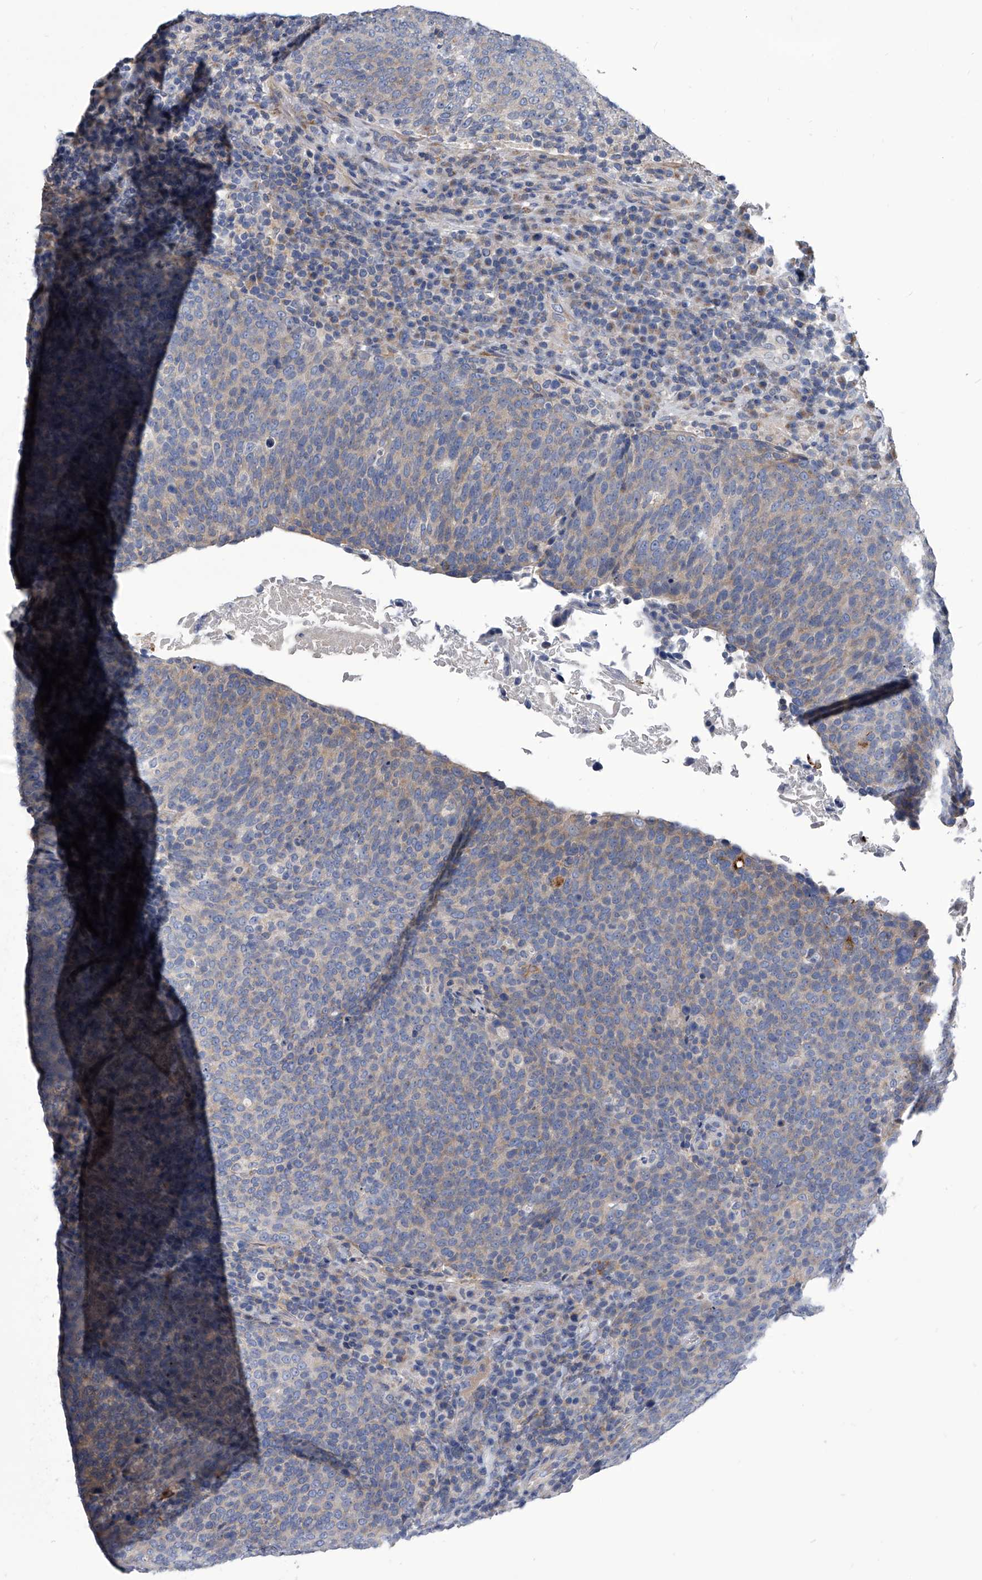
{"staining": {"intensity": "weak", "quantity": "25%-75%", "location": "cytoplasmic/membranous"}, "tissue": "head and neck cancer", "cell_type": "Tumor cells", "image_type": "cancer", "snomed": [{"axis": "morphology", "description": "Squamous cell carcinoma, NOS"}, {"axis": "morphology", "description": "Squamous cell carcinoma, metastatic, NOS"}, {"axis": "topography", "description": "Lymph node"}, {"axis": "topography", "description": "Head-Neck"}], "caption": "High-power microscopy captured an immunohistochemistry photomicrograph of head and neck cancer, revealing weak cytoplasmic/membranous expression in about 25%-75% of tumor cells. (IHC, brightfield microscopy, high magnification).", "gene": "SPP1", "patient": {"sex": "male", "age": 62}}